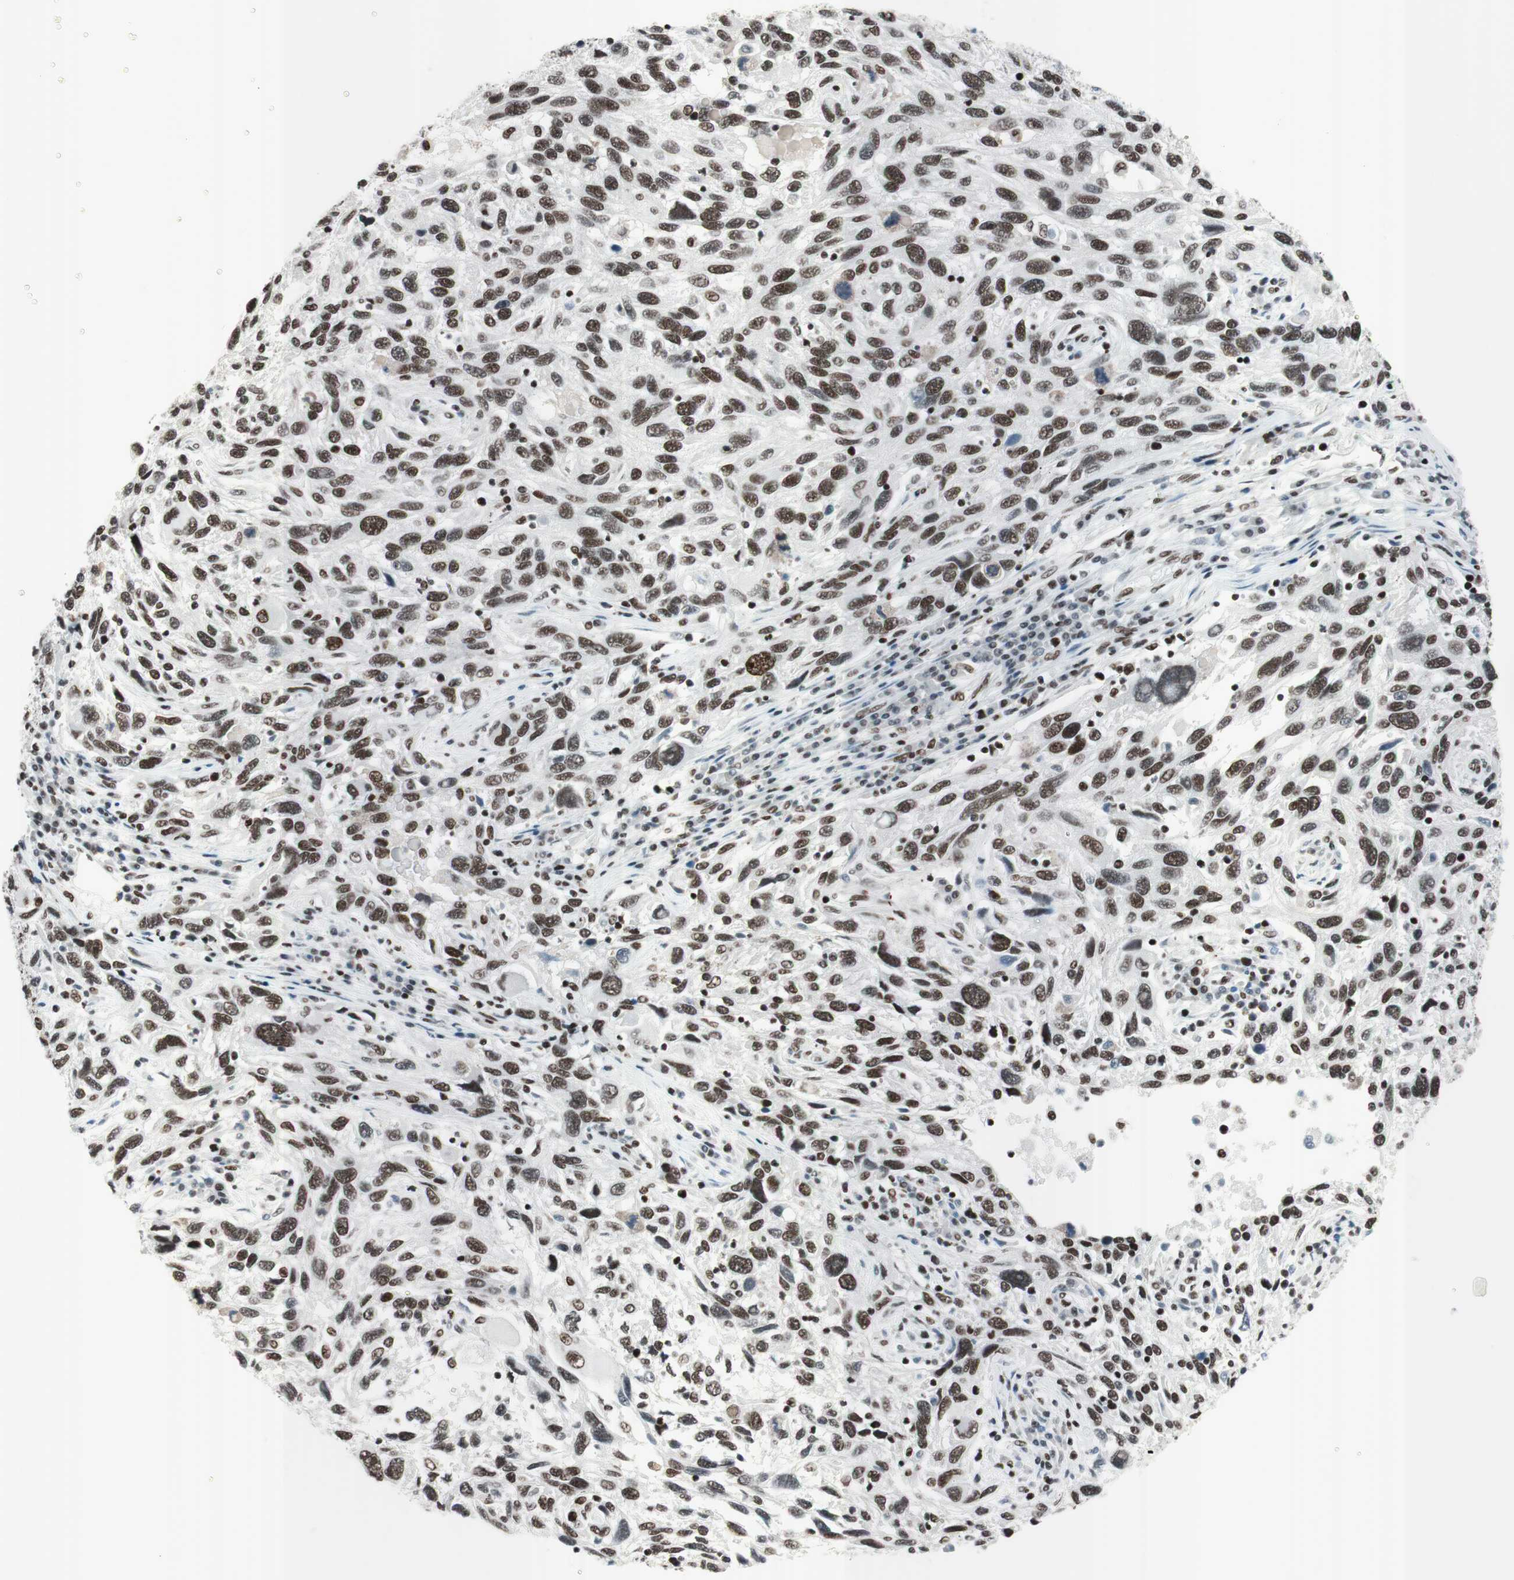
{"staining": {"intensity": "strong", "quantity": ">75%", "location": "nuclear"}, "tissue": "melanoma", "cell_type": "Tumor cells", "image_type": "cancer", "snomed": [{"axis": "morphology", "description": "Malignant melanoma, NOS"}, {"axis": "topography", "description": "Skin"}], "caption": "Approximately >75% of tumor cells in melanoma display strong nuclear protein expression as visualized by brown immunohistochemical staining.", "gene": "ARID1A", "patient": {"sex": "male", "age": 53}}